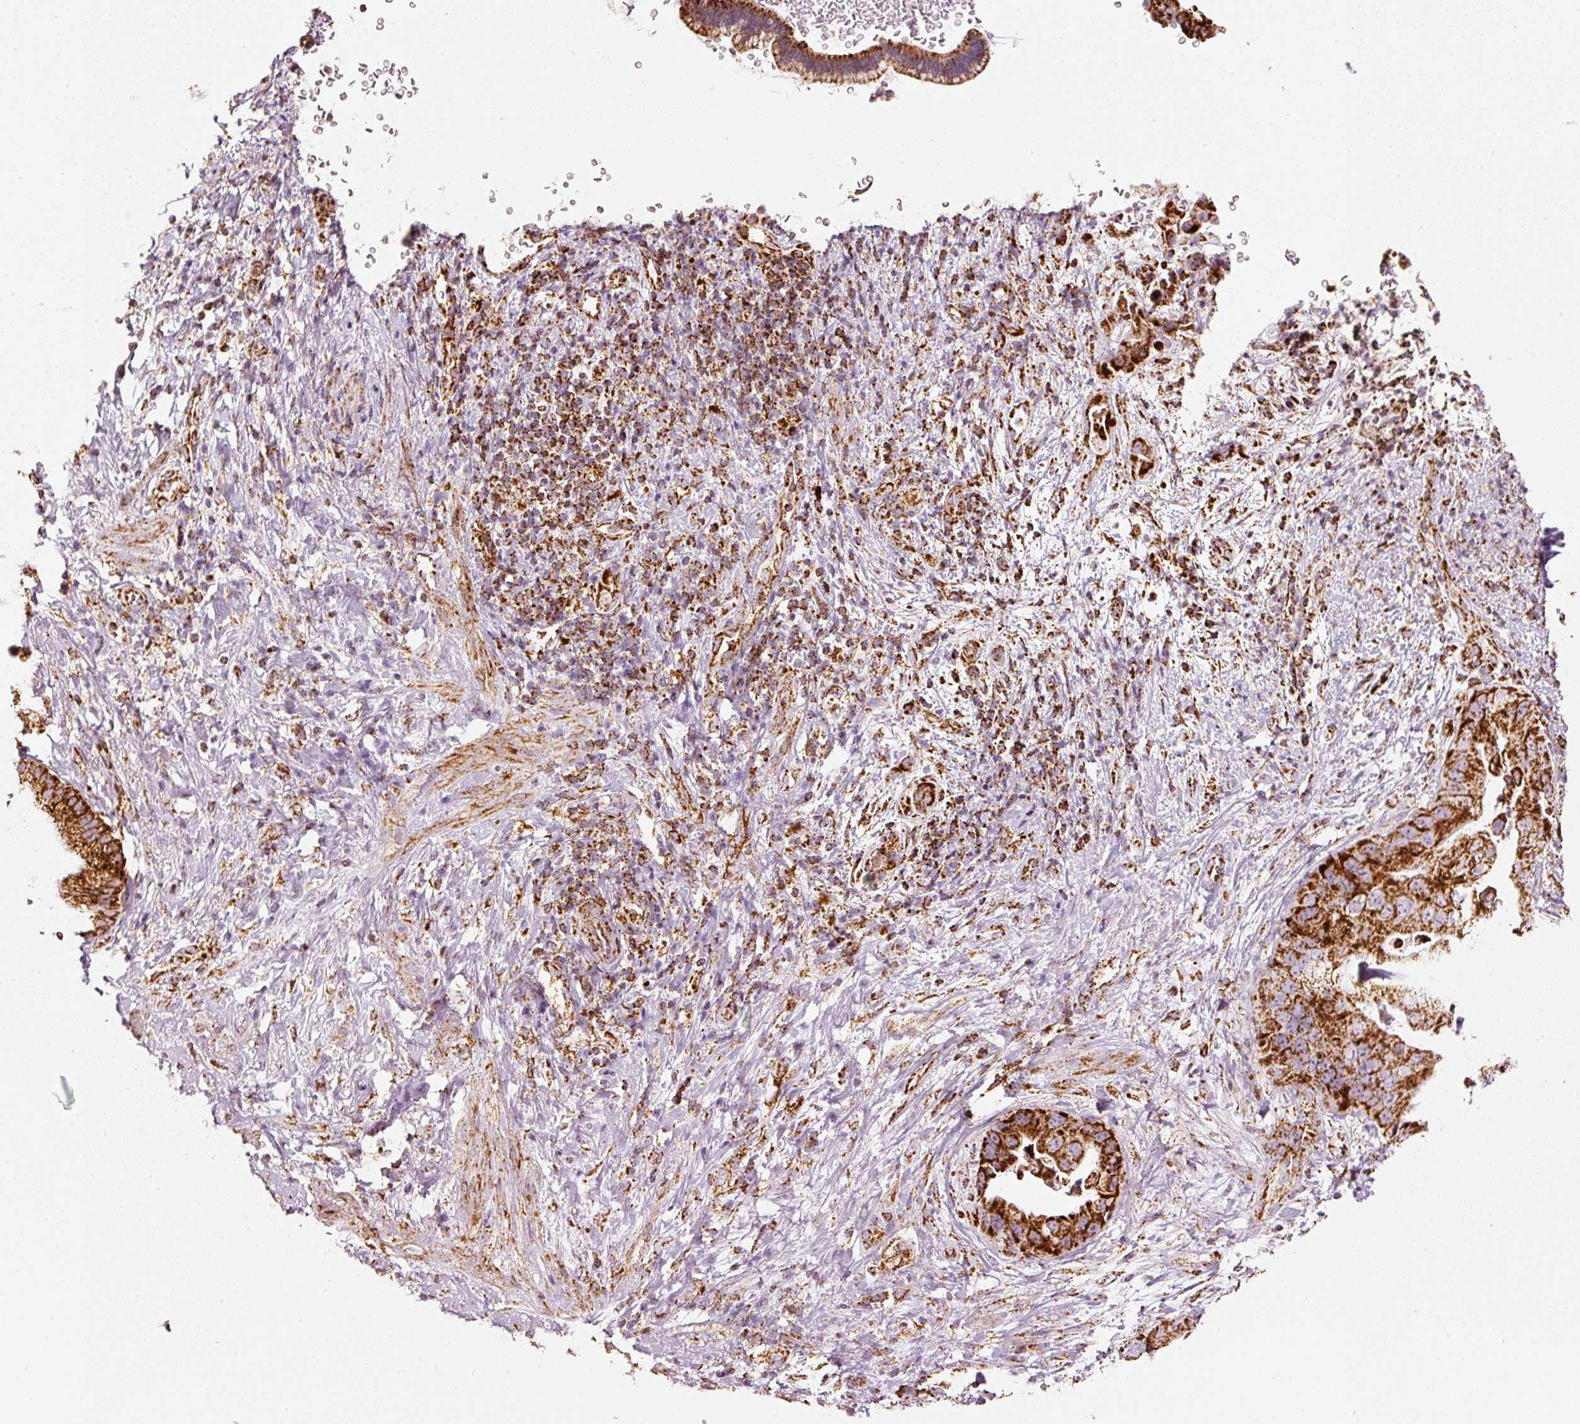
{"staining": {"intensity": "strong", "quantity": ">75%", "location": "cytoplasmic/membranous"}, "tissue": "pancreatic cancer", "cell_type": "Tumor cells", "image_type": "cancer", "snomed": [{"axis": "morphology", "description": "Adenocarcinoma, NOS"}, {"axis": "topography", "description": "Pancreas"}], "caption": "Immunohistochemical staining of pancreatic cancer demonstrates high levels of strong cytoplasmic/membranous positivity in about >75% of tumor cells.", "gene": "UQCRC1", "patient": {"sex": "female", "age": 78}}